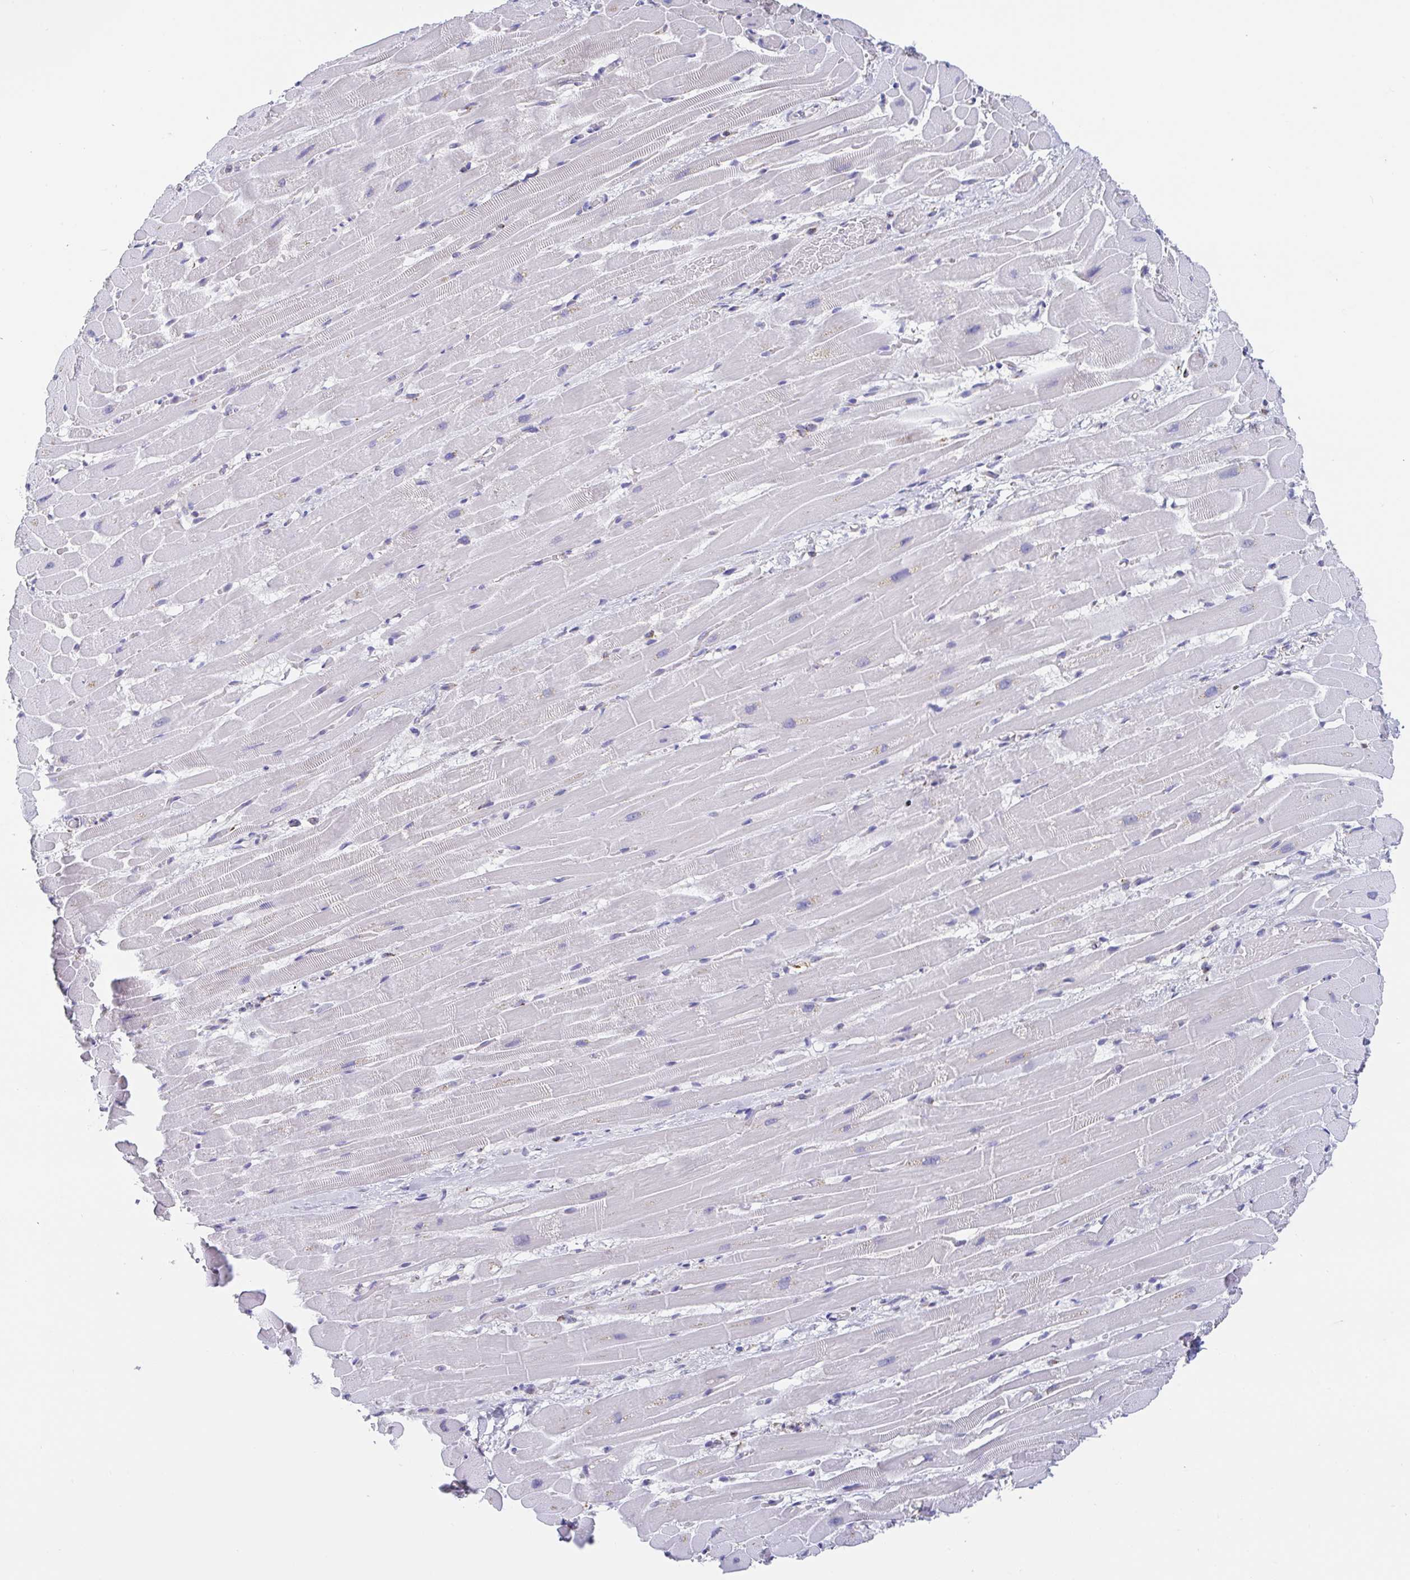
{"staining": {"intensity": "moderate", "quantity": "<25%", "location": "cytoplasmic/membranous"}, "tissue": "heart muscle", "cell_type": "Cardiomyocytes", "image_type": "normal", "snomed": [{"axis": "morphology", "description": "Normal tissue, NOS"}, {"axis": "topography", "description": "Heart"}], "caption": "Moderate cytoplasmic/membranous protein expression is identified in about <25% of cardiomyocytes in heart muscle.", "gene": "PROSER3", "patient": {"sex": "male", "age": 37}}